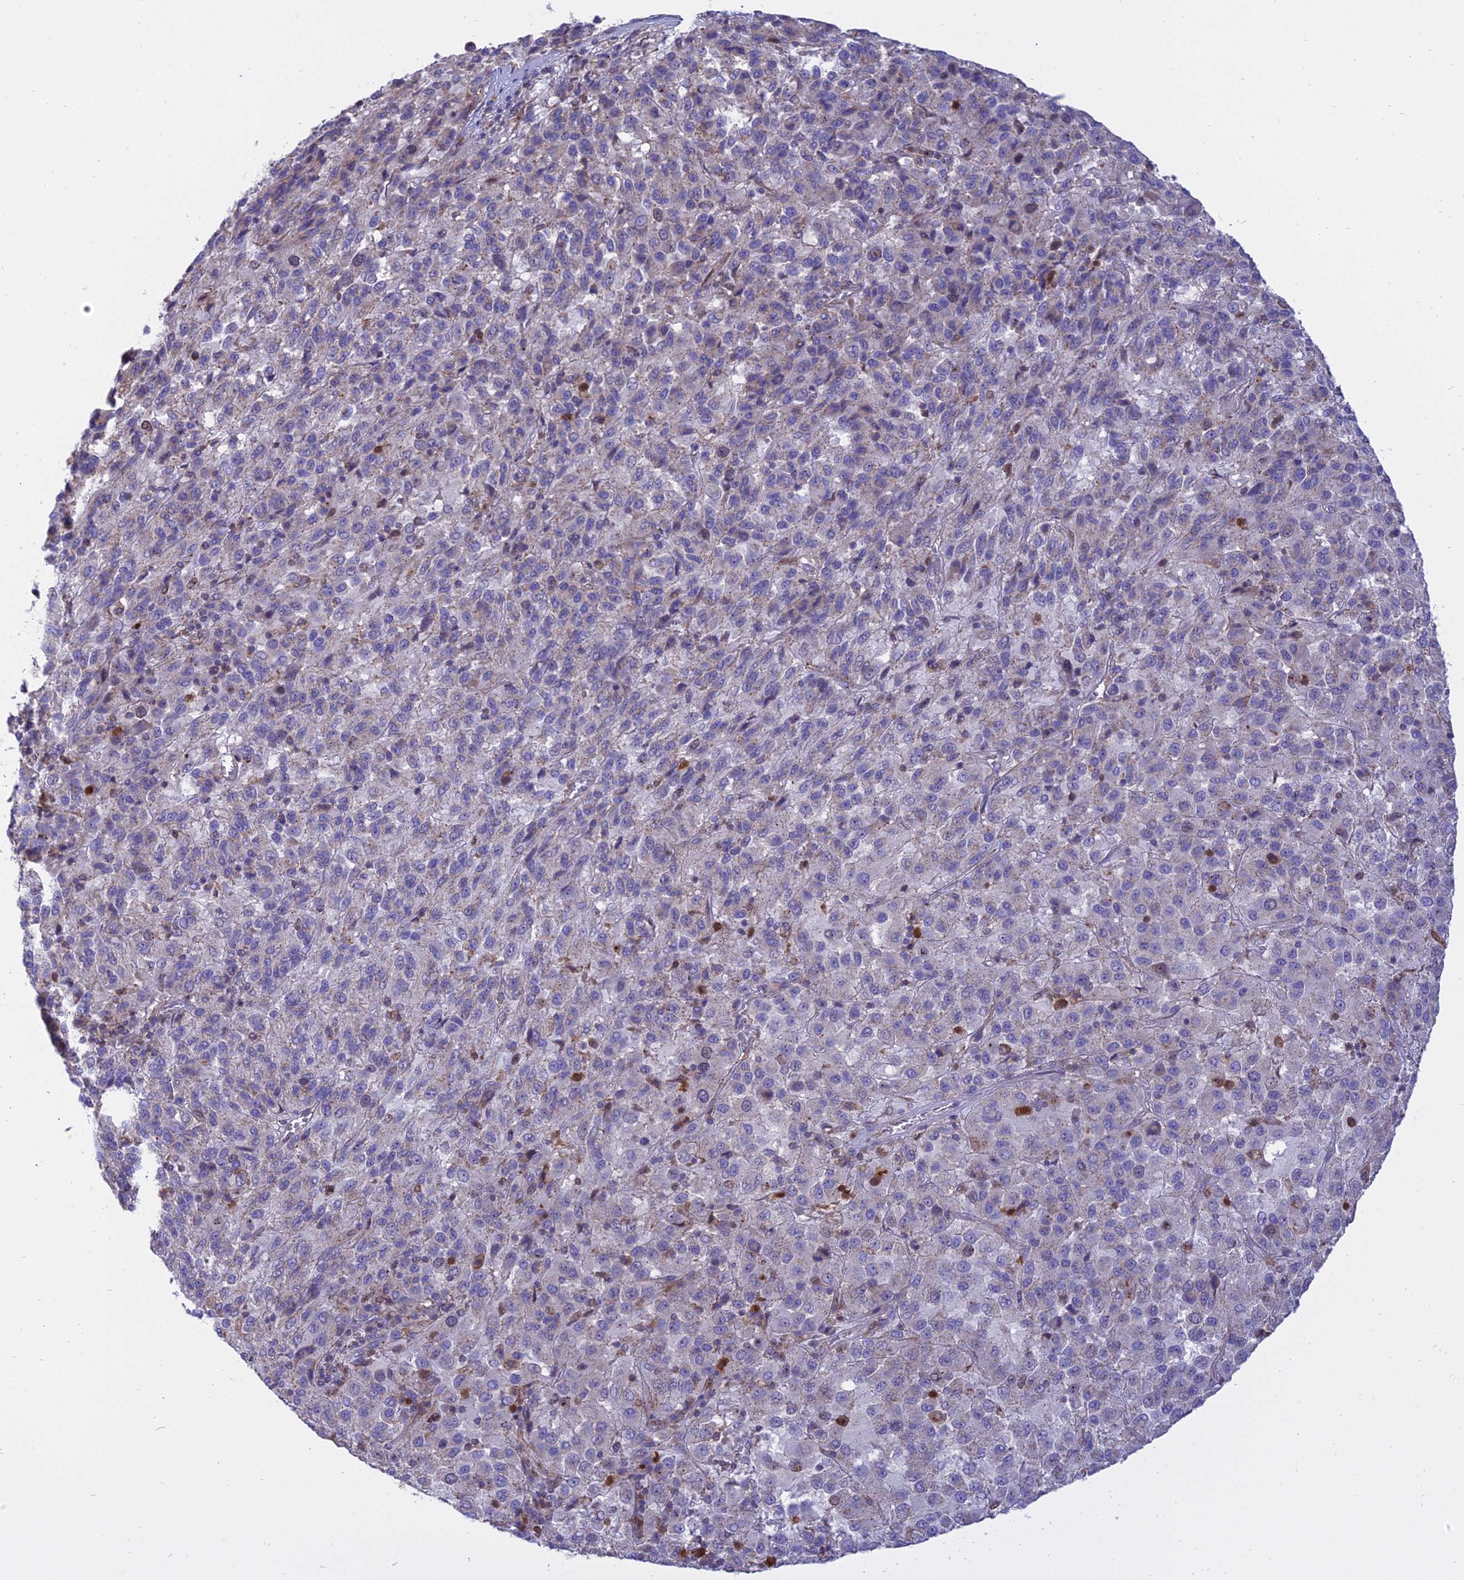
{"staining": {"intensity": "negative", "quantity": "none", "location": "none"}, "tissue": "melanoma", "cell_type": "Tumor cells", "image_type": "cancer", "snomed": [{"axis": "morphology", "description": "Malignant melanoma, Metastatic site"}, {"axis": "topography", "description": "Lung"}], "caption": "Malignant melanoma (metastatic site) was stained to show a protein in brown. There is no significant expression in tumor cells.", "gene": "CENPV", "patient": {"sex": "male", "age": 64}}